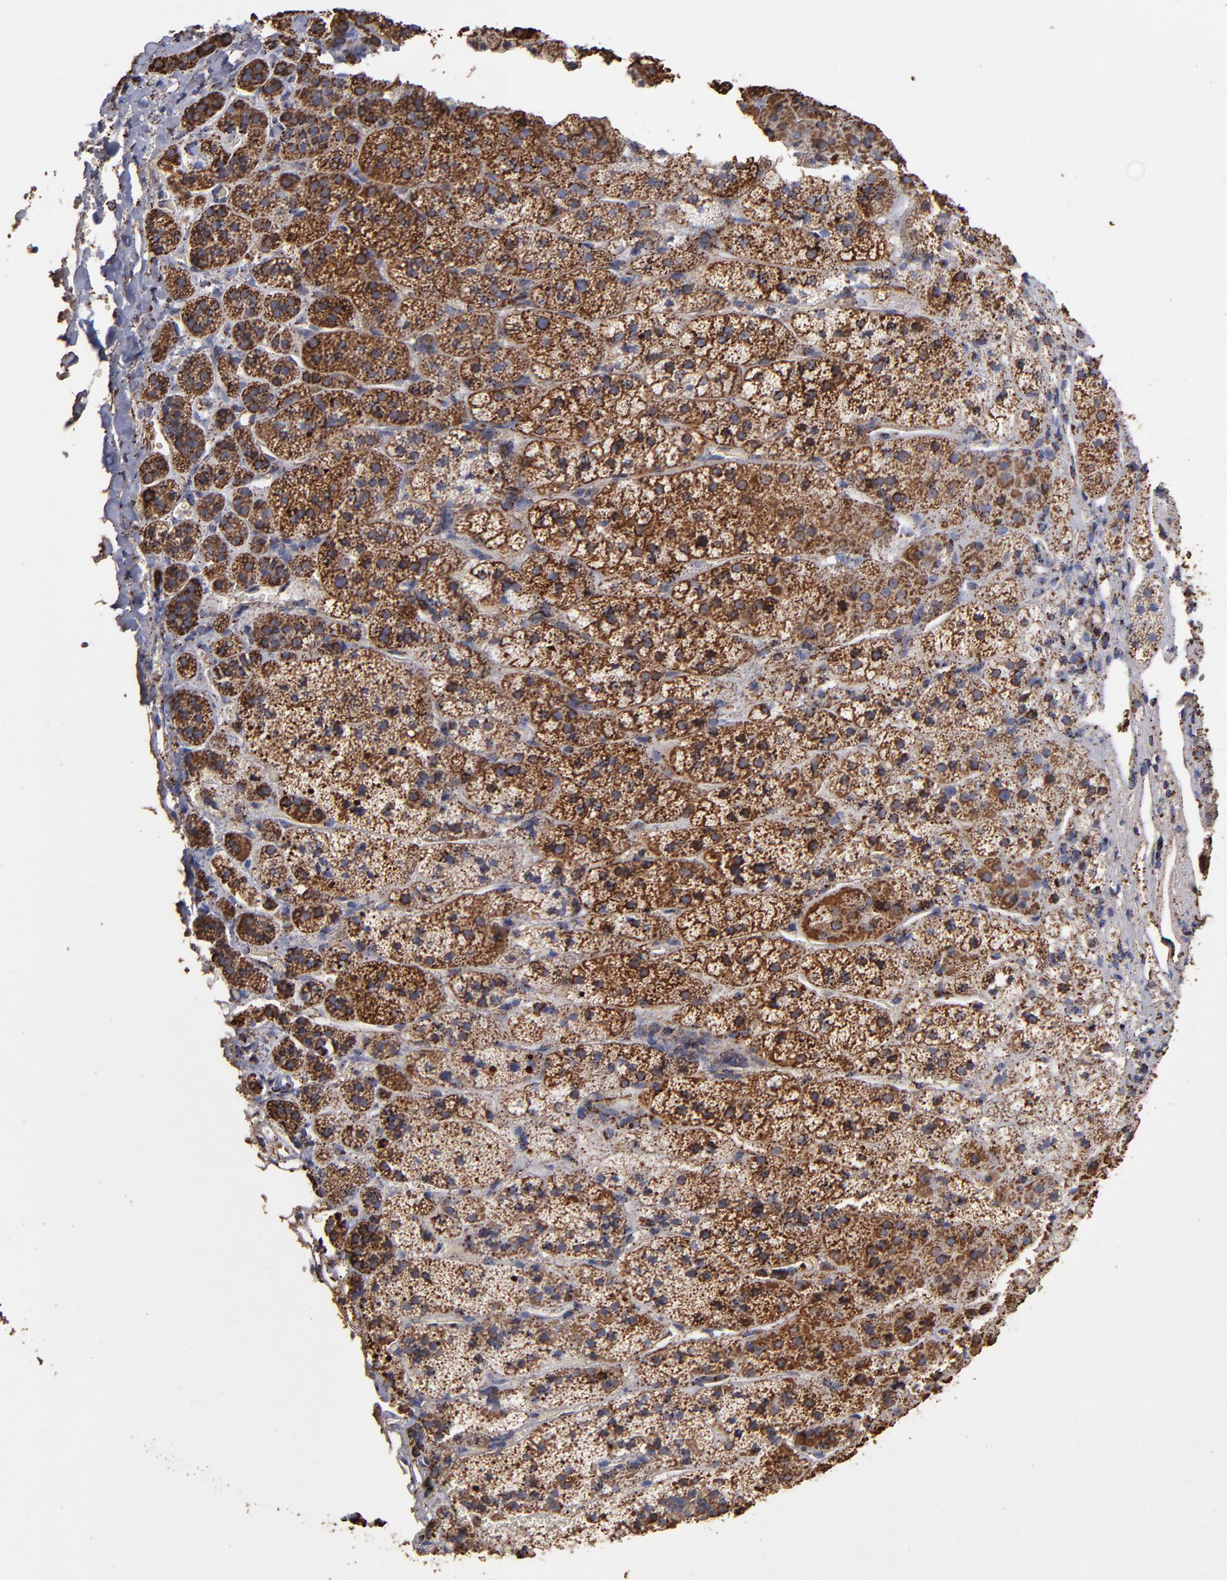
{"staining": {"intensity": "strong", "quantity": ">75%", "location": "cytoplasmic/membranous"}, "tissue": "adrenal gland", "cell_type": "Glandular cells", "image_type": "normal", "snomed": [{"axis": "morphology", "description": "Normal tissue, NOS"}, {"axis": "topography", "description": "Adrenal gland"}], "caption": "Immunohistochemistry (IHC) staining of normal adrenal gland, which shows high levels of strong cytoplasmic/membranous expression in about >75% of glandular cells indicating strong cytoplasmic/membranous protein expression. The staining was performed using DAB (3,3'-diaminobenzidine) (brown) for protein detection and nuclei were counterstained in hematoxylin (blue).", "gene": "SOD2", "patient": {"sex": "female", "age": 44}}